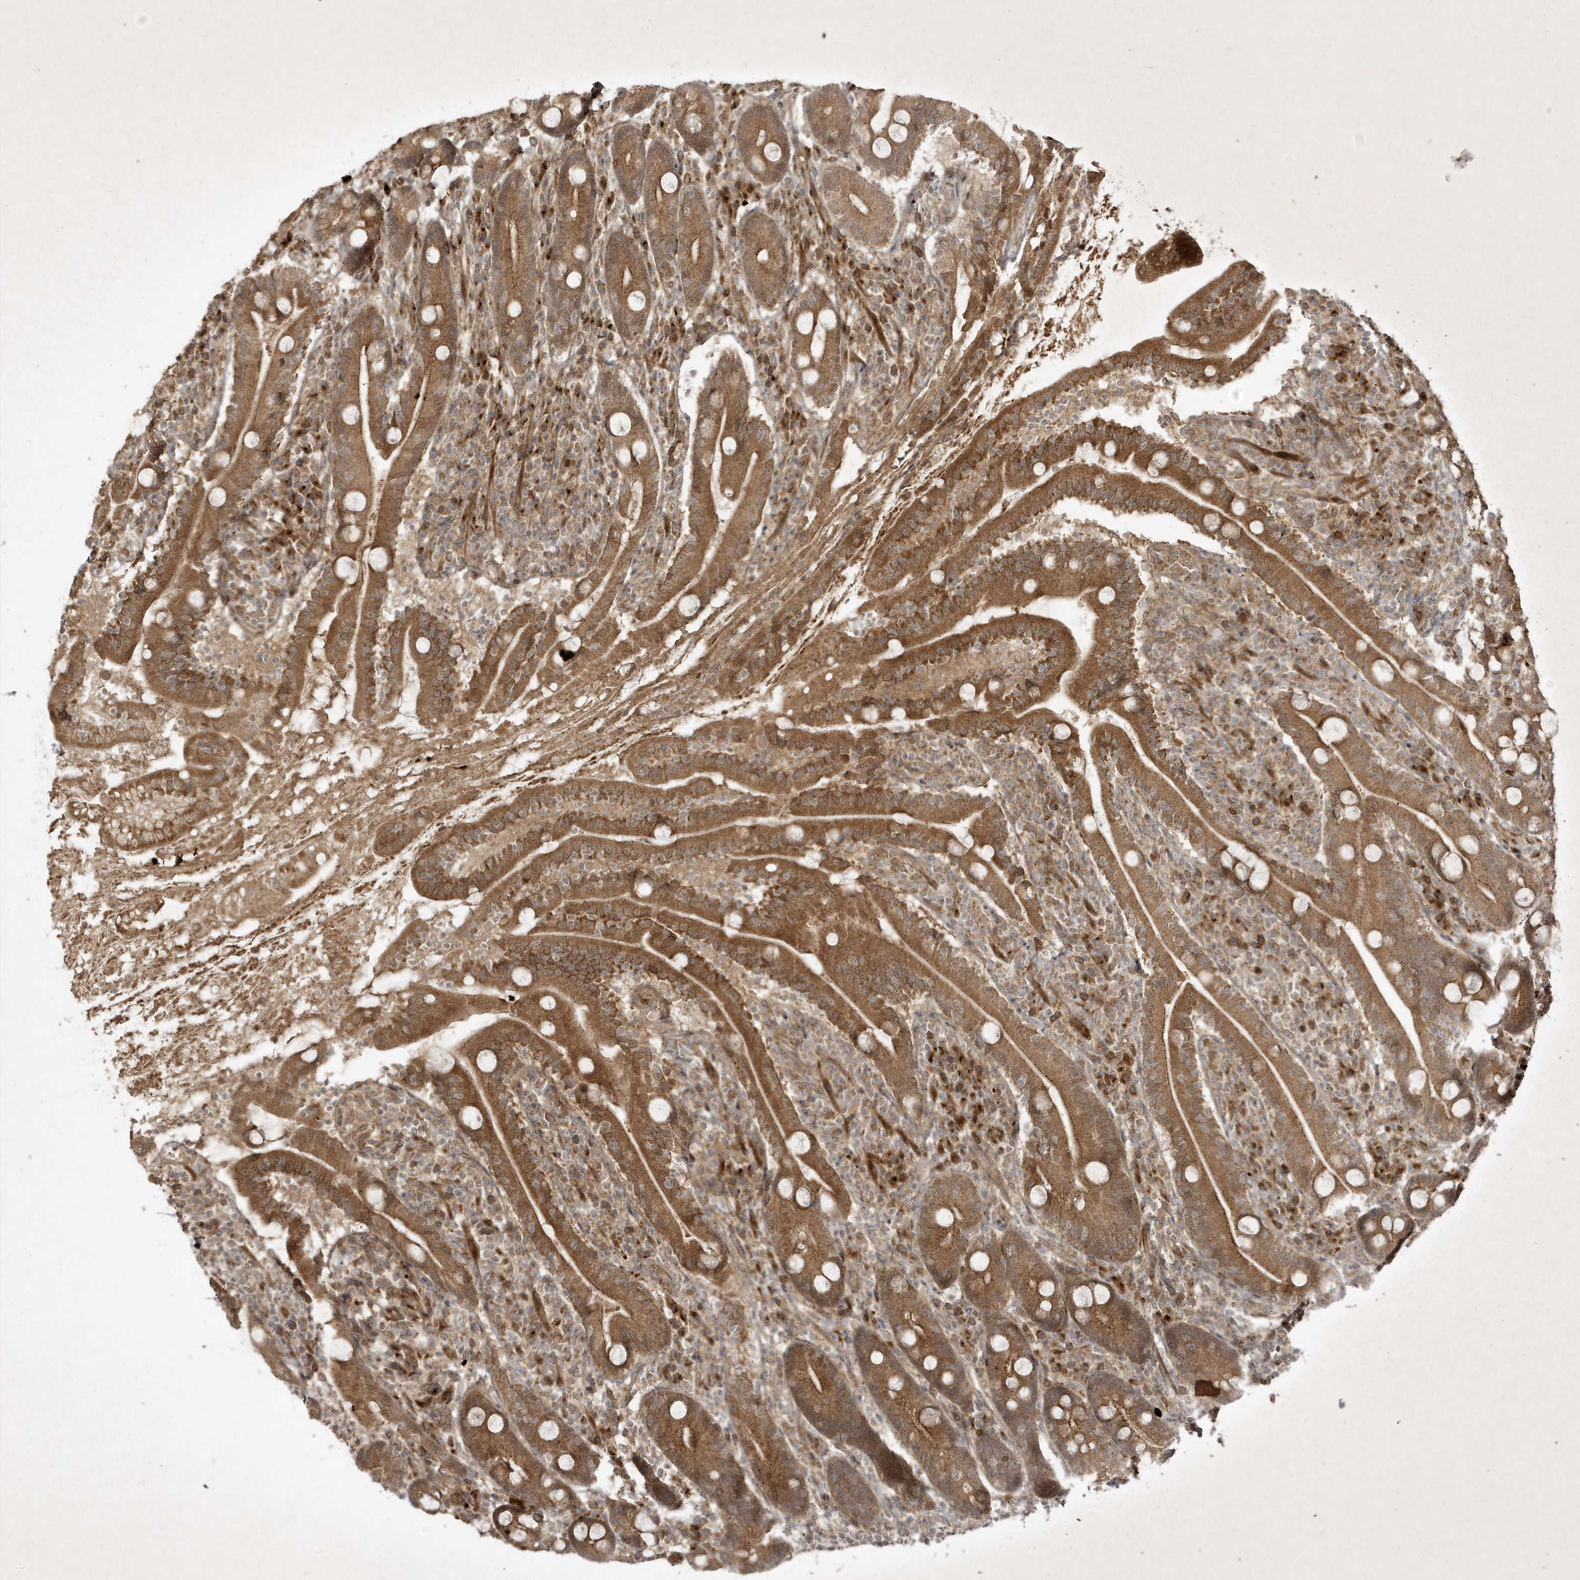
{"staining": {"intensity": "strong", "quantity": ">75%", "location": "cytoplasmic/membranous"}, "tissue": "duodenum", "cell_type": "Glandular cells", "image_type": "normal", "snomed": [{"axis": "morphology", "description": "Normal tissue, NOS"}, {"axis": "topography", "description": "Duodenum"}], "caption": "Immunohistochemical staining of normal human duodenum exhibits high levels of strong cytoplasmic/membranous expression in approximately >75% of glandular cells. (DAB (3,3'-diaminobenzidine) IHC with brightfield microscopy, high magnification).", "gene": "FAM83C", "patient": {"sex": "male", "age": 35}}